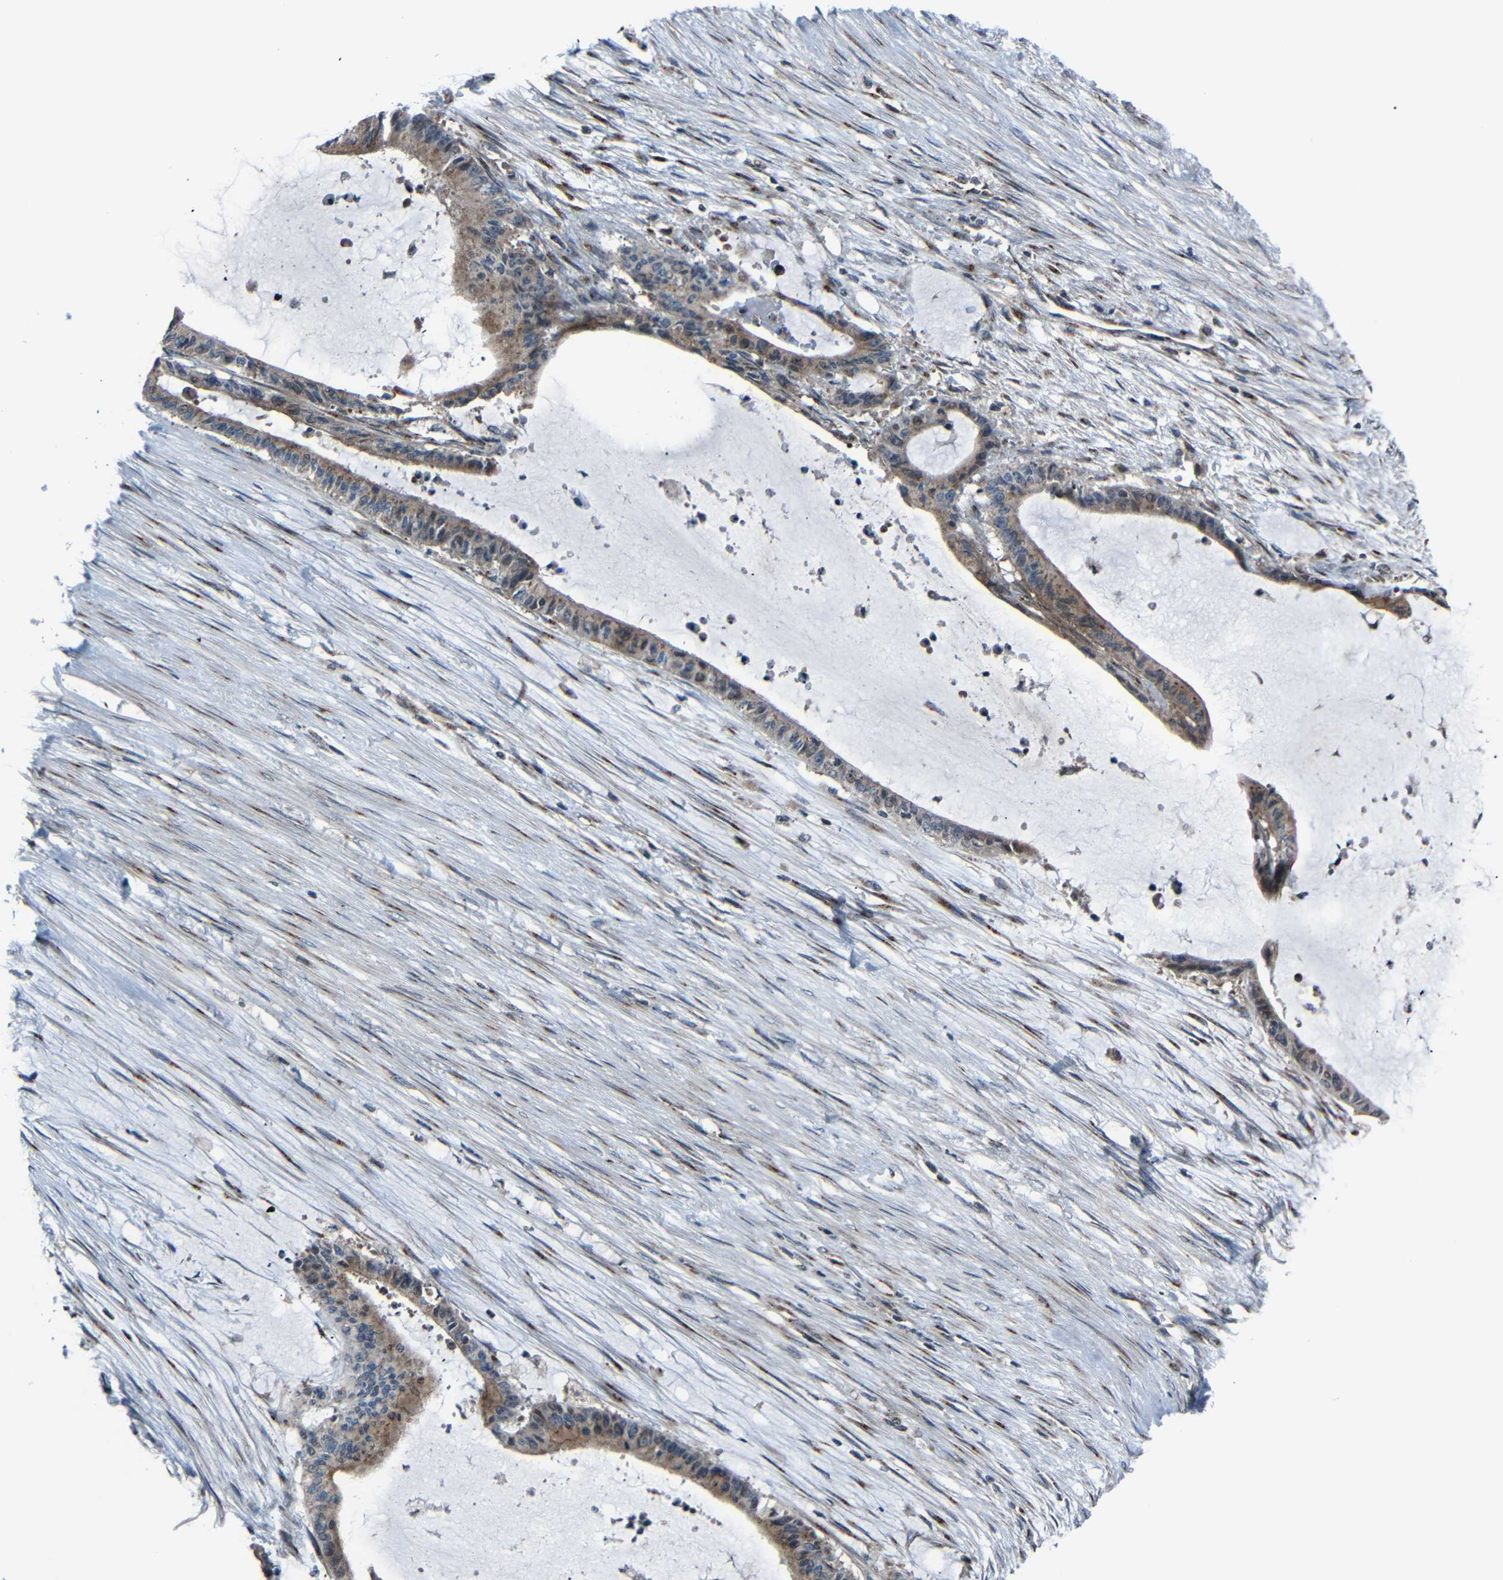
{"staining": {"intensity": "moderate", "quantity": "25%-75%", "location": "cytoplasmic/membranous"}, "tissue": "liver cancer", "cell_type": "Tumor cells", "image_type": "cancer", "snomed": [{"axis": "morphology", "description": "Cholangiocarcinoma"}, {"axis": "topography", "description": "Liver"}], "caption": "Immunohistochemical staining of human cholangiocarcinoma (liver) exhibits medium levels of moderate cytoplasmic/membranous protein staining in approximately 25%-75% of tumor cells. (Brightfield microscopy of DAB IHC at high magnification).", "gene": "AKAP9", "patient": {"sex": "female", "age": 73}}